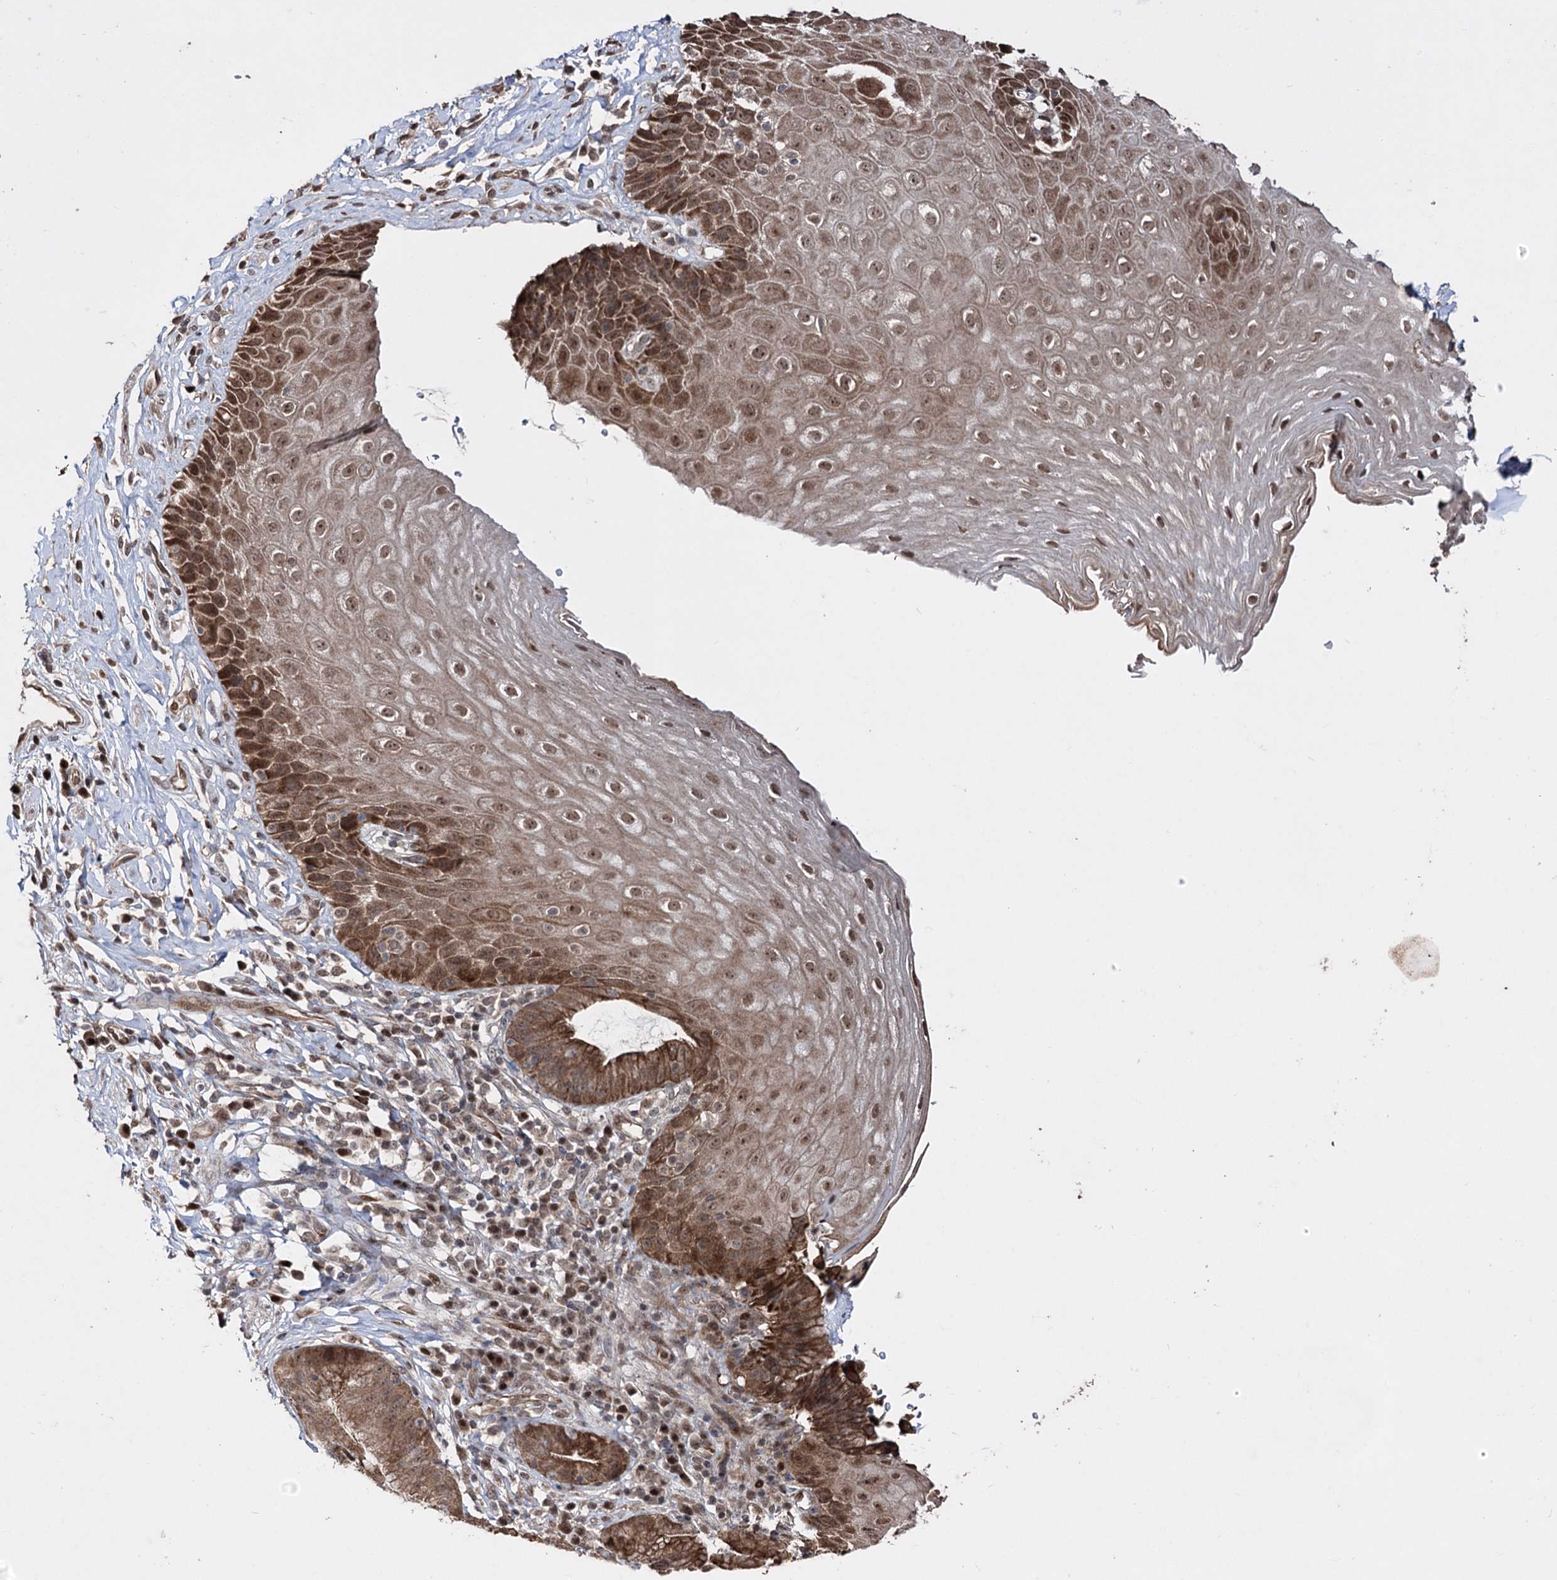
{"staining": {"intensity": "moderate", "quantity": ">75%", "location": "cytoplasmic/membranous,nuclear"}, "tissue": "esophagus", "cell_type": "Squamous epithelial cells", "image_type": "normal", "snomed": [{"axis": "morphology", "description": "Normal tissue, NOS"}, {"axis": "topography", "description": "Esophagus"}], "caption": "Unremarkable esophagus exhibits moderate cytoplasmic/membranous,nuclear positivity in approximately >75% of squamous epithelial cells, visualized by immunohistochemistry.", "gene": "CPNE8", "patient": {"sex": "female", "age": 61}}